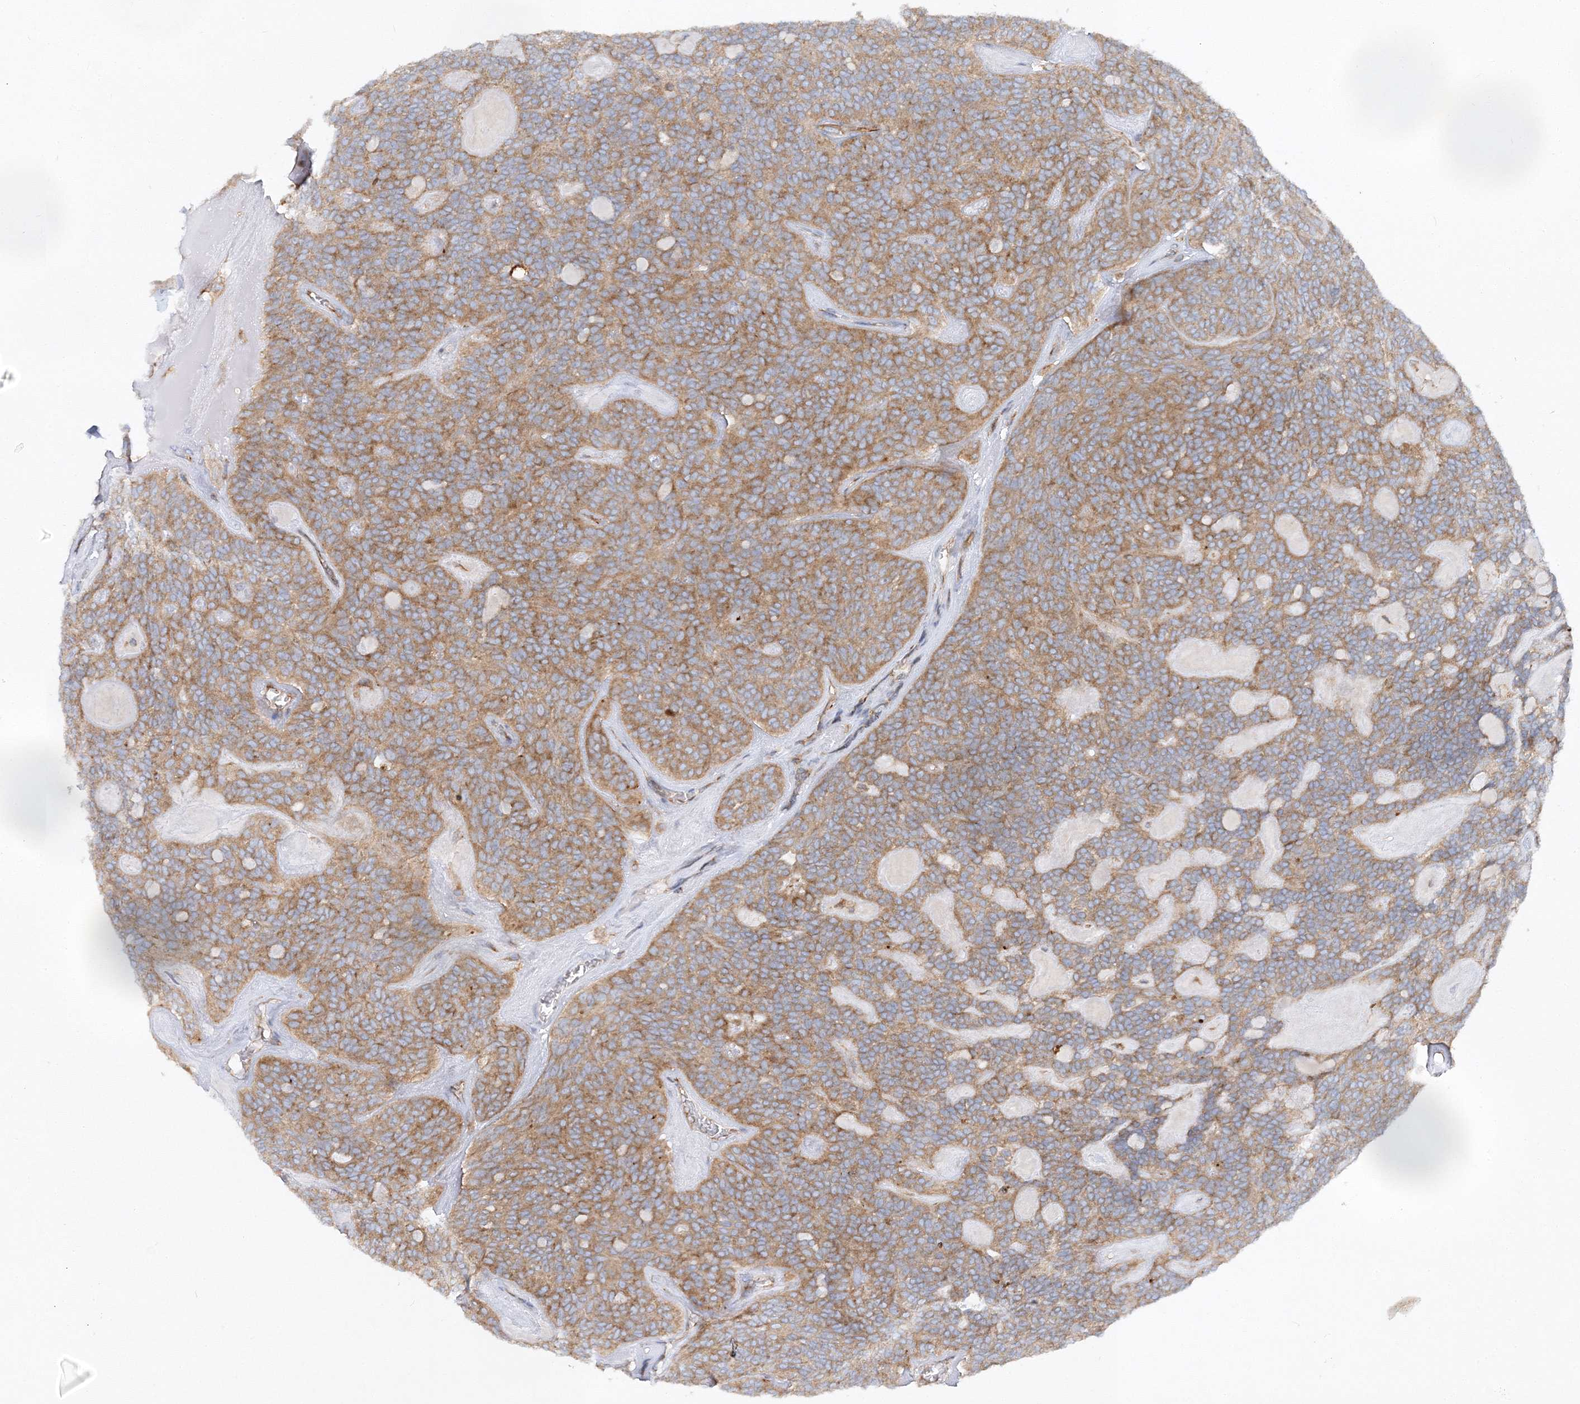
{"staining": {"intensity": "moderate", "quantity": ">75%", "location": "cytoplasmic/membranous"}, "tissue": "head and neck cancer", "cell_type": "Tumor cells", "image_type": "cancer", "snomed": [{"axis": "morphology", "description": "Adenocarcinoma, NOS"}, {"axis": "topography", "description": "Head-Neck"}], "caption": "Immunohistochemistry of human head and neck cancer (adenocarcinoma) exhibits medium levels of moderate cytoplasmic/membranous expression in approximately >75% of tumor cells.", "gene": "WDR37", "patient": {"sex": "male", "age": 66}}